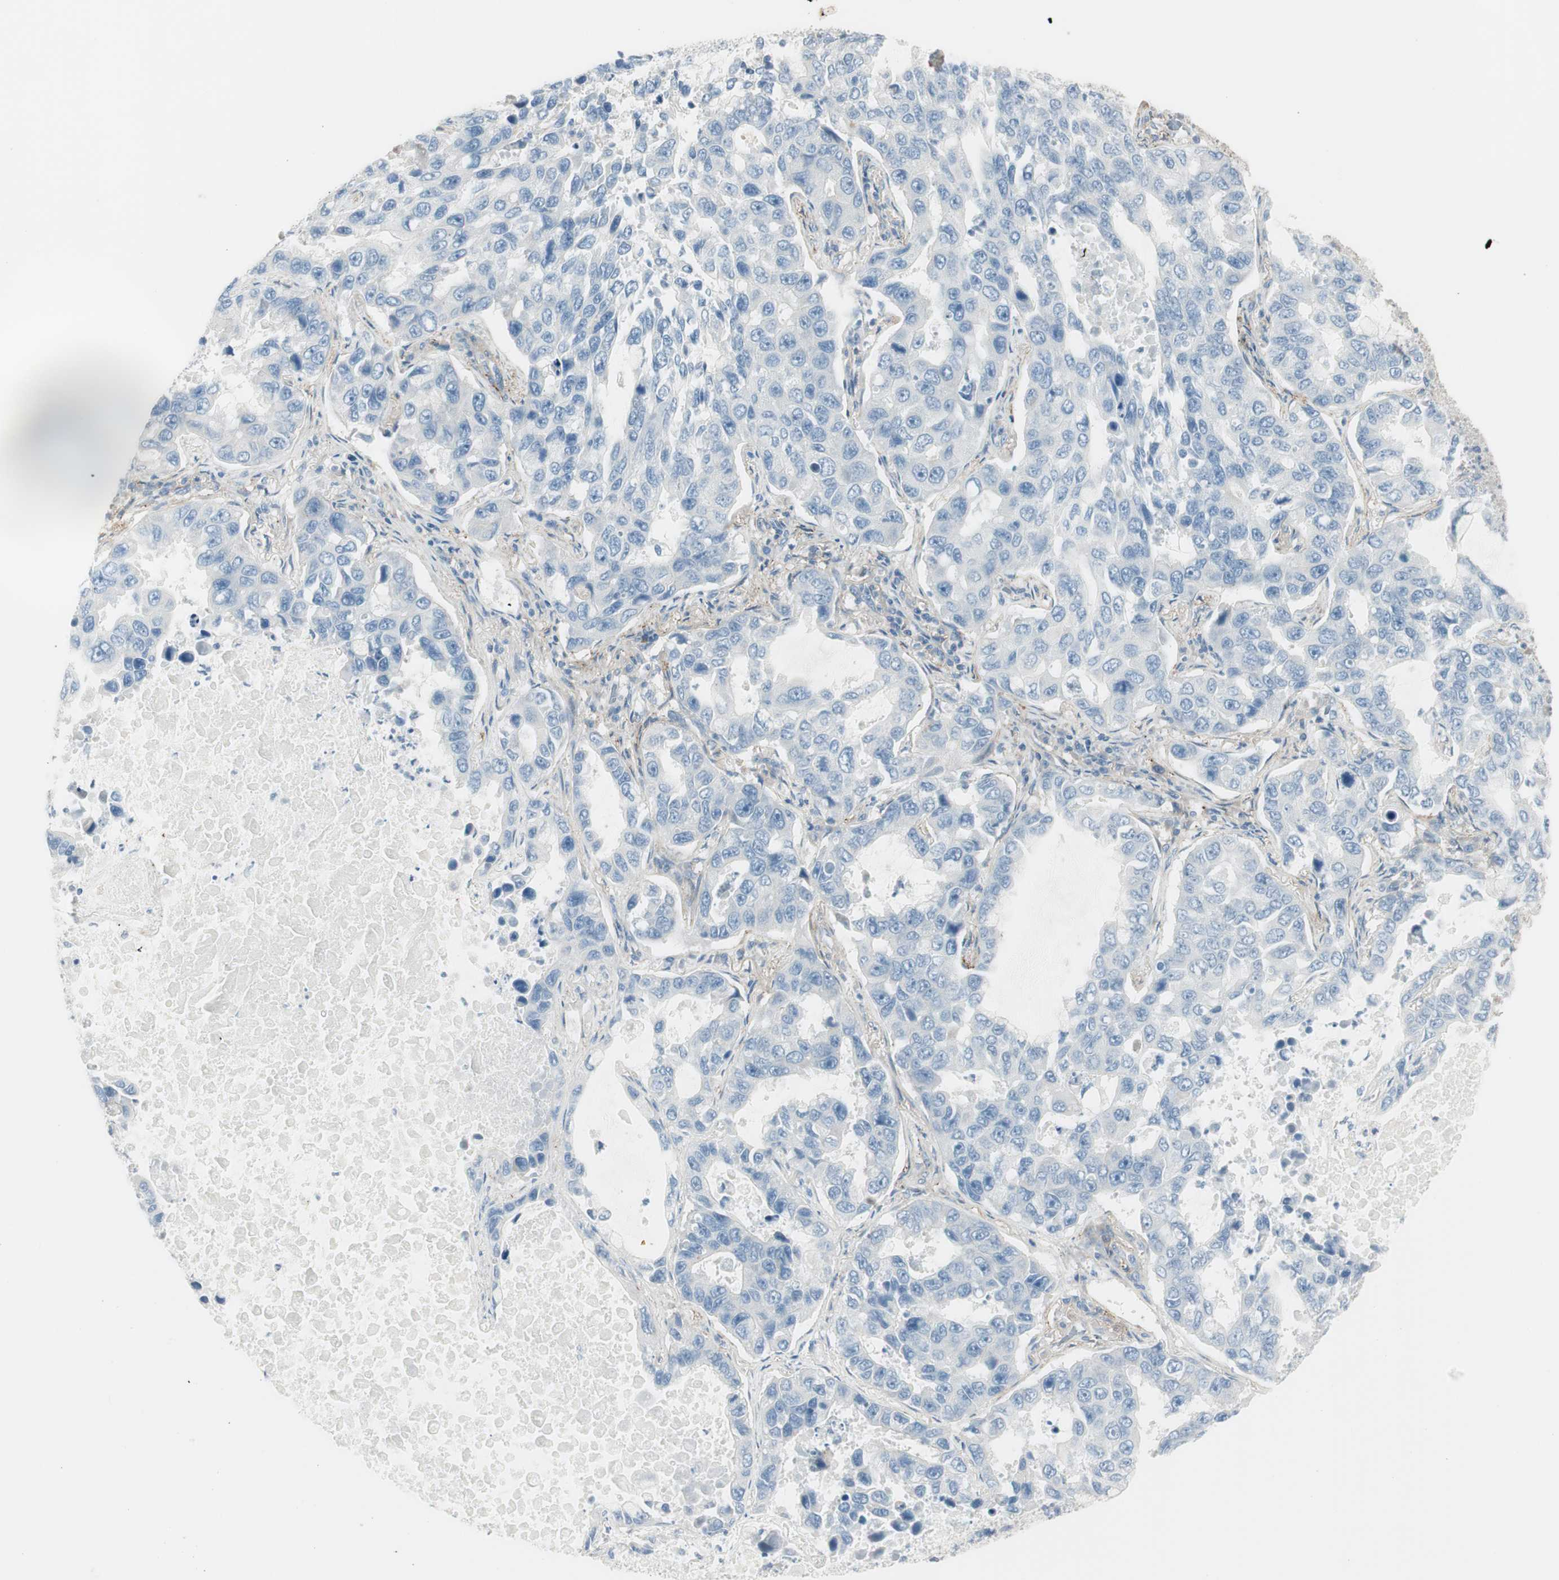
{"staining": {"intensity": "negative", "quantity": "none", "location": "none"}, "tissue": "lung cancer", "cell_type": "Tumor cells", "image_type": "cancer", "snomed": [{"axis": "morphology", "description": "Adenocarcinoma, NOS"}, {"axis": "topography", "description": "Lung"}], "caption": "This is a histopathology image of immunohistochemistry (IHC) staining of lung adenocarcinoma, which shows no positivity in tumor cells.", "gene": "CACNA2D1", "patient": {"sex": "male", "age": 64}}